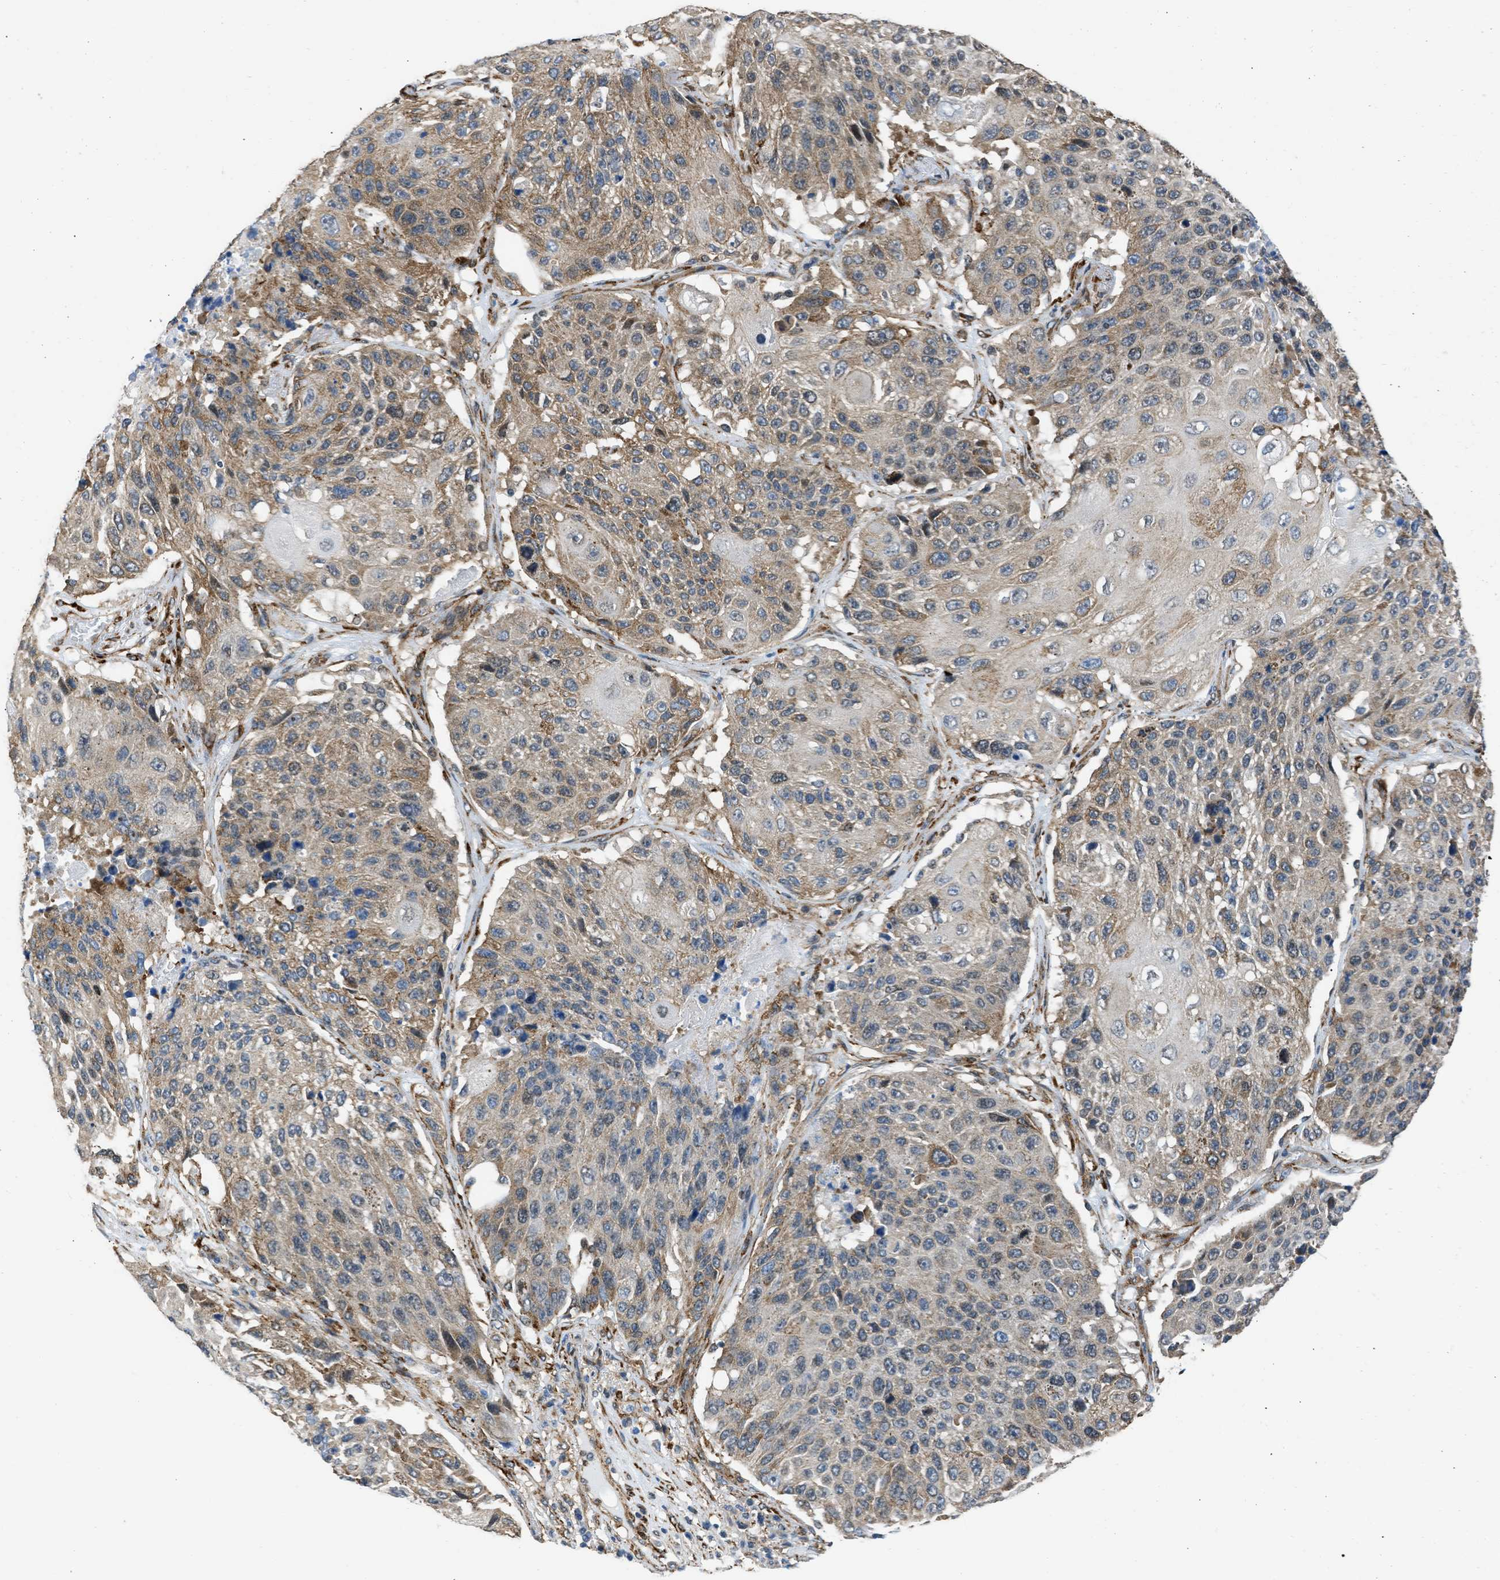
{"staining": {"intensity": "moderate", "quantity": "25%-75%", "location": "cytoplasmic/membranous"}, "tissue": "lung cancer", "cell_type": "Tumor cells", "image_type": "cancer", "snomed": [{"axis": "morphology", "description": "Squamous cell carcinoma, NOS"}, {"axis": "topography", "description": "Lung"}], "caption": "This micrograph shows squamous cell carcinoma (lung) stained with immunohistochemistry to label a protein in brown. The cytoplasmic/membranous of tumor cells show moderate positivity for the protein. Nuclei are counter-stained blue.", "gene": "SEPTIN2", "patient": {"sex": "male", "age": 61}}